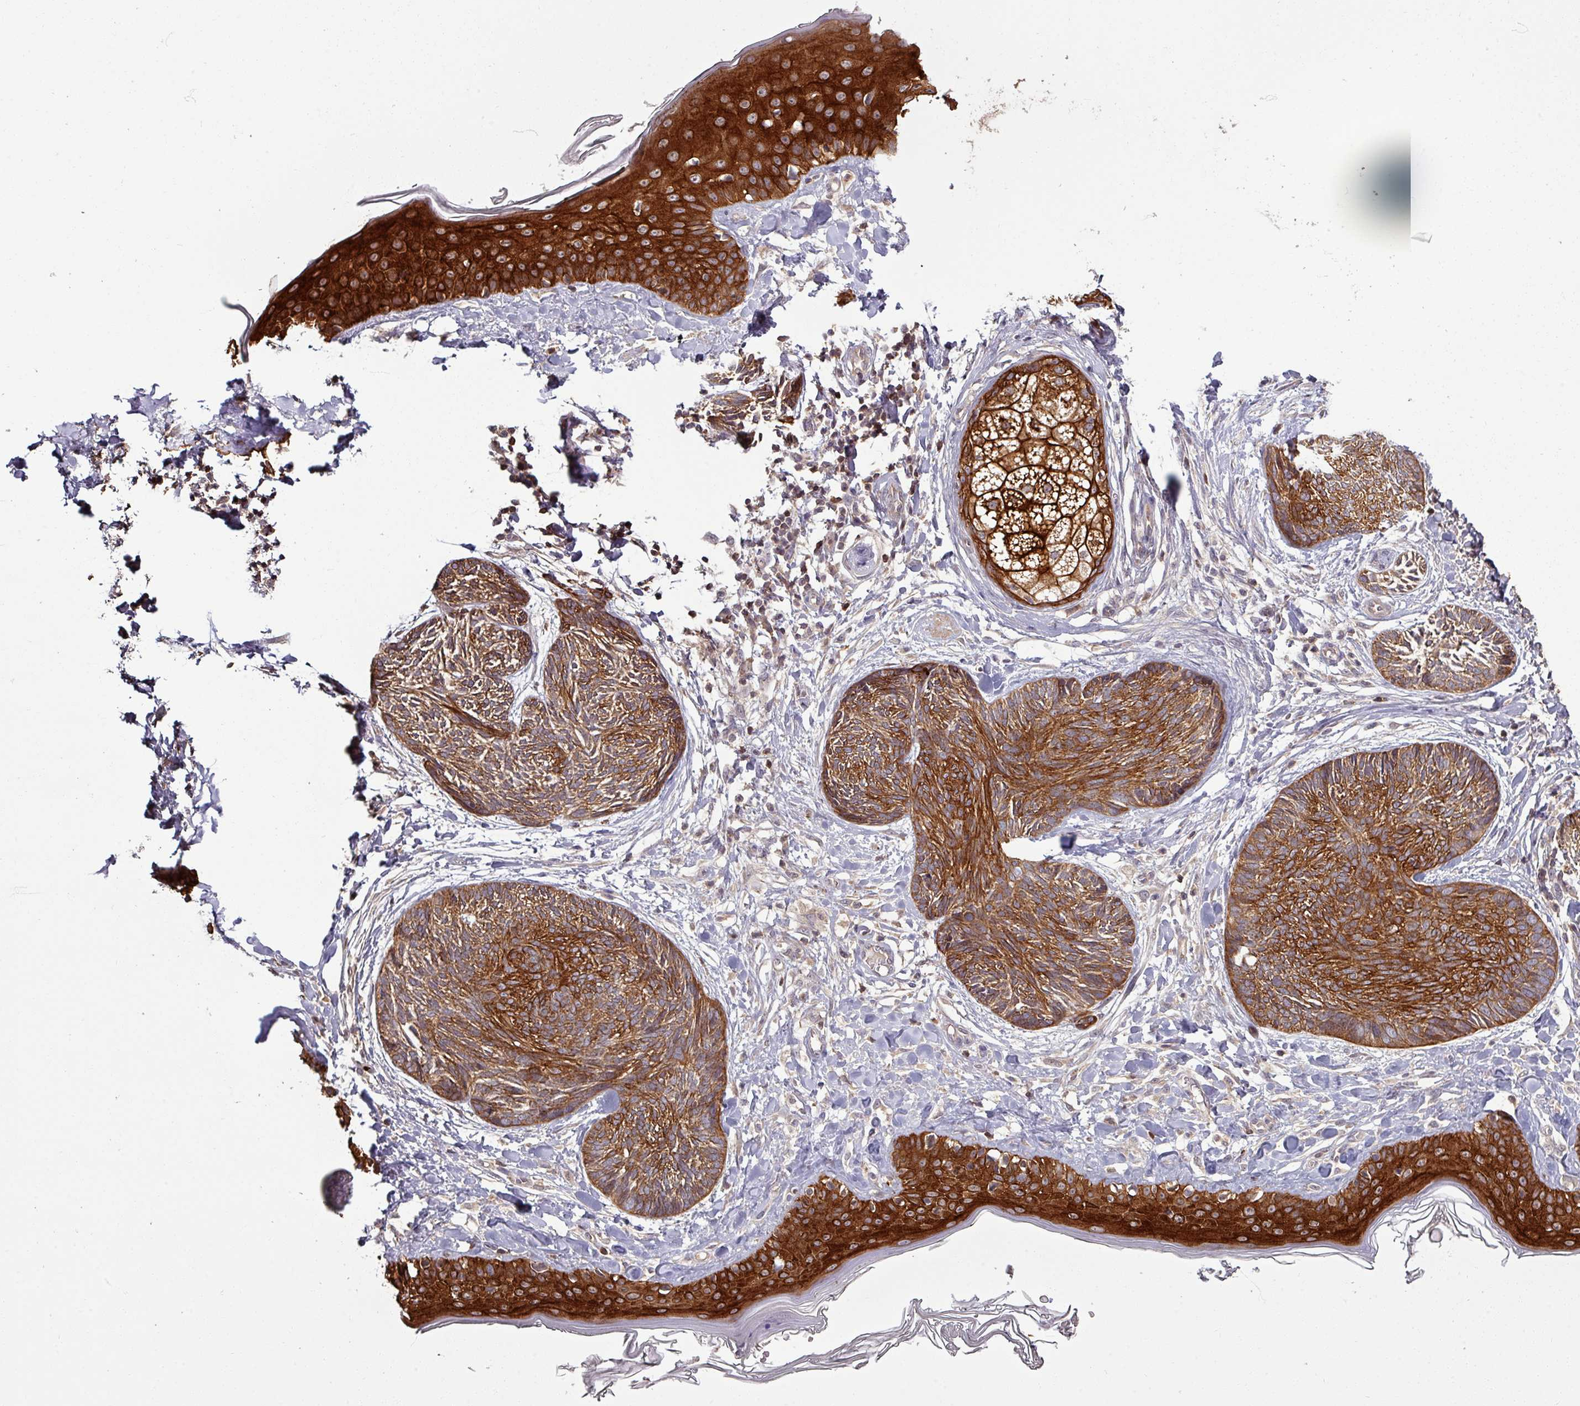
{"staining": {"intensity": "strong", "quantity": ">75%", "location": "cytoplasmic/membranous"}, "tissue": "skin cancer", "cell_type": "Tumor cells", "image_type": "cancer", "snomed": [{"axis": "morphology", "description": "Basal cell carcinoma"}, {"axis": "topography", "description": "Skin"}], "caption": "Immunohistochemical staining of skin basal cell carcinoma shows high levels of strong cytoplasmic/membranous positivity in approximately >75% of tumor cells. The staining is performed using DAB (3,3'-diaminobenzidine) brown chromogen to label protein expression. The nuclei are counter-stained blue using hematoxylin.", "gene": "TUSC3", "patient": {"sex": "male", "age": 73}}